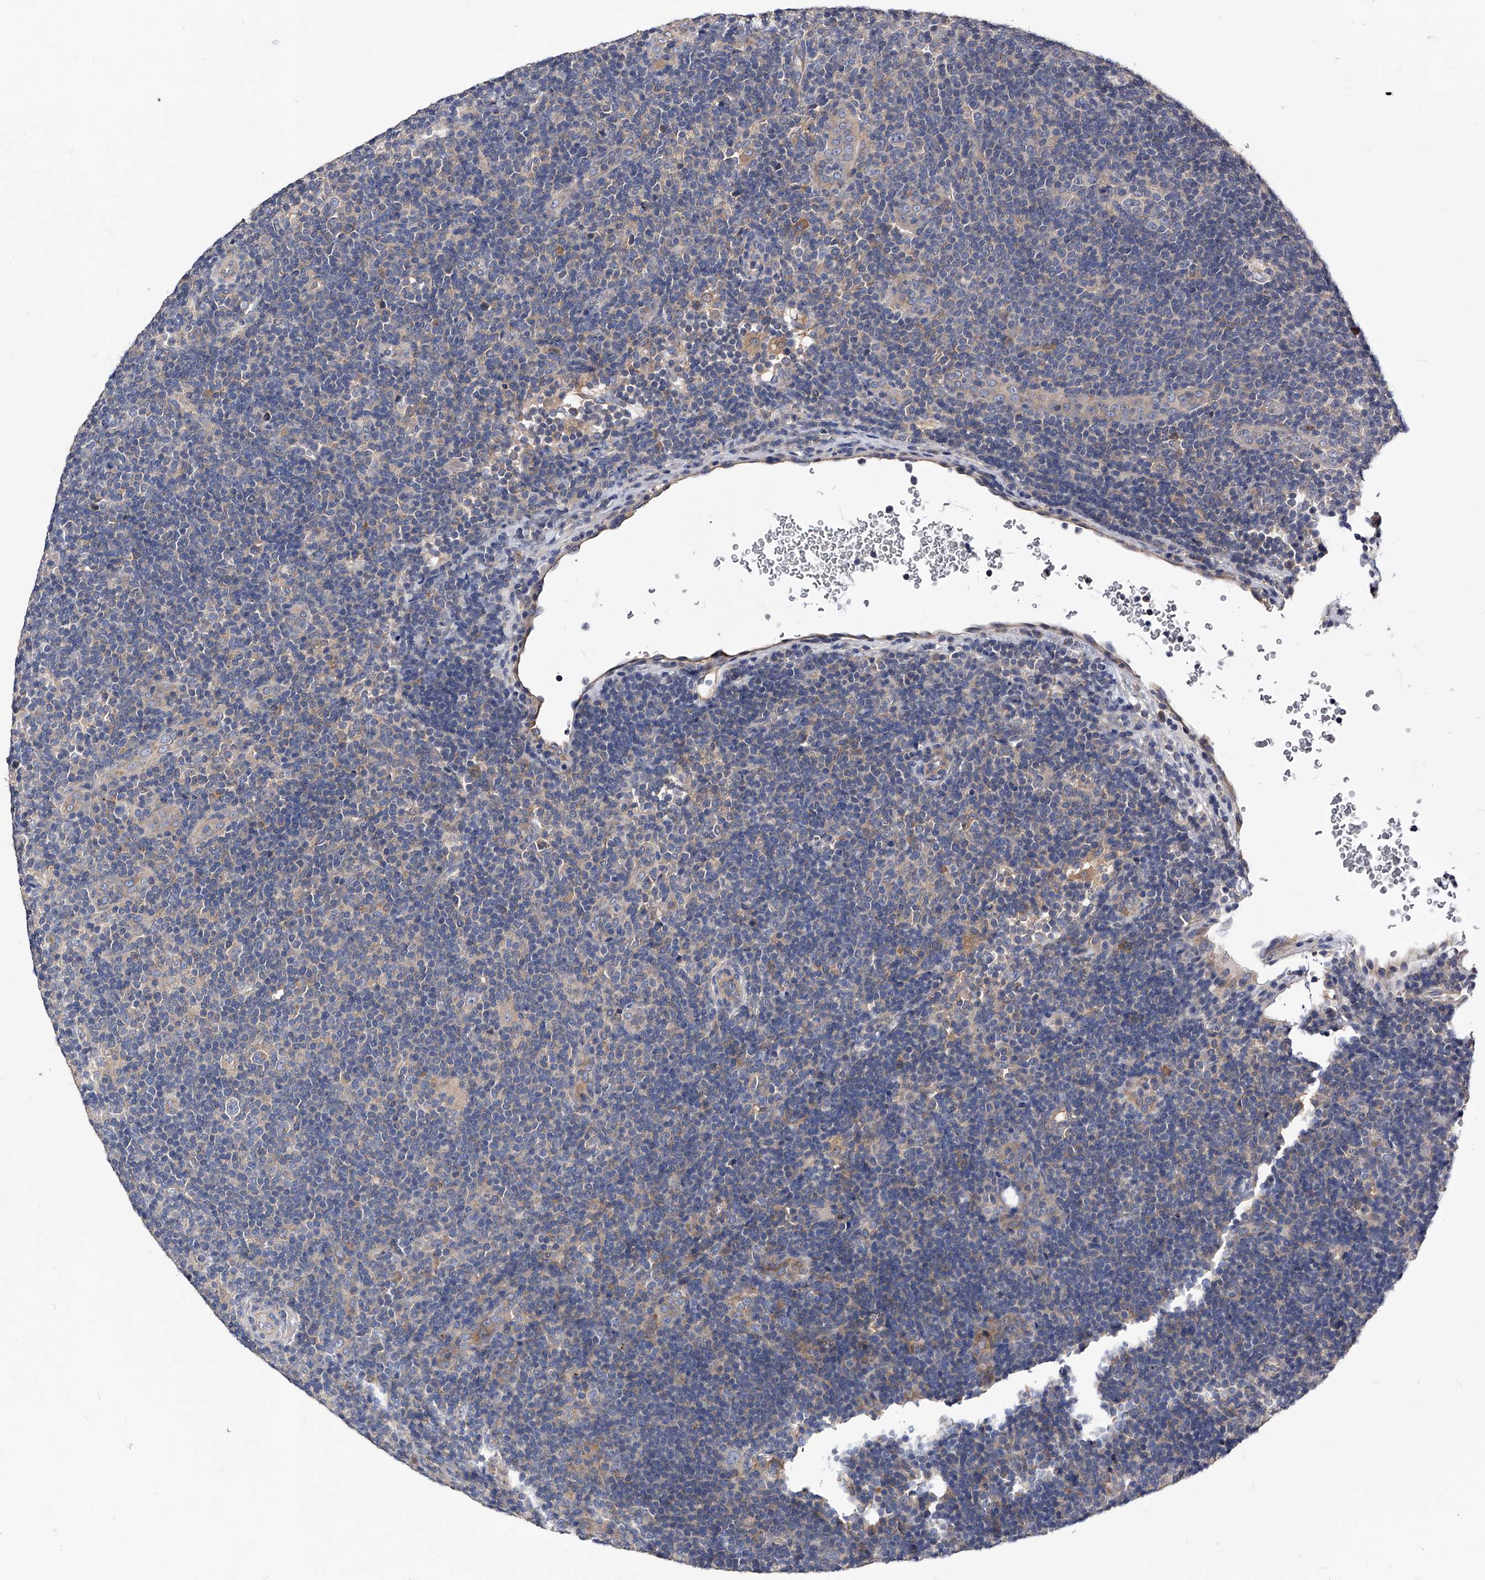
{"staining": {"intensity": "negative", "quantity": "none", "location": "none"}, "tissue": "lymphoma", "cell_type": "Tumor cells", "image_type": "cancer", "snomed": [{"axis": "morphology", "description": "Hodgkin's disease, NOS"}, {"axis": "topography", "description": "Lymph node"}], "caption": "There is no significant staining in tumor cells of Hodgkin's disease.", "gene": "ARL4C", "patient": {"sex": "female", "age": 57}}